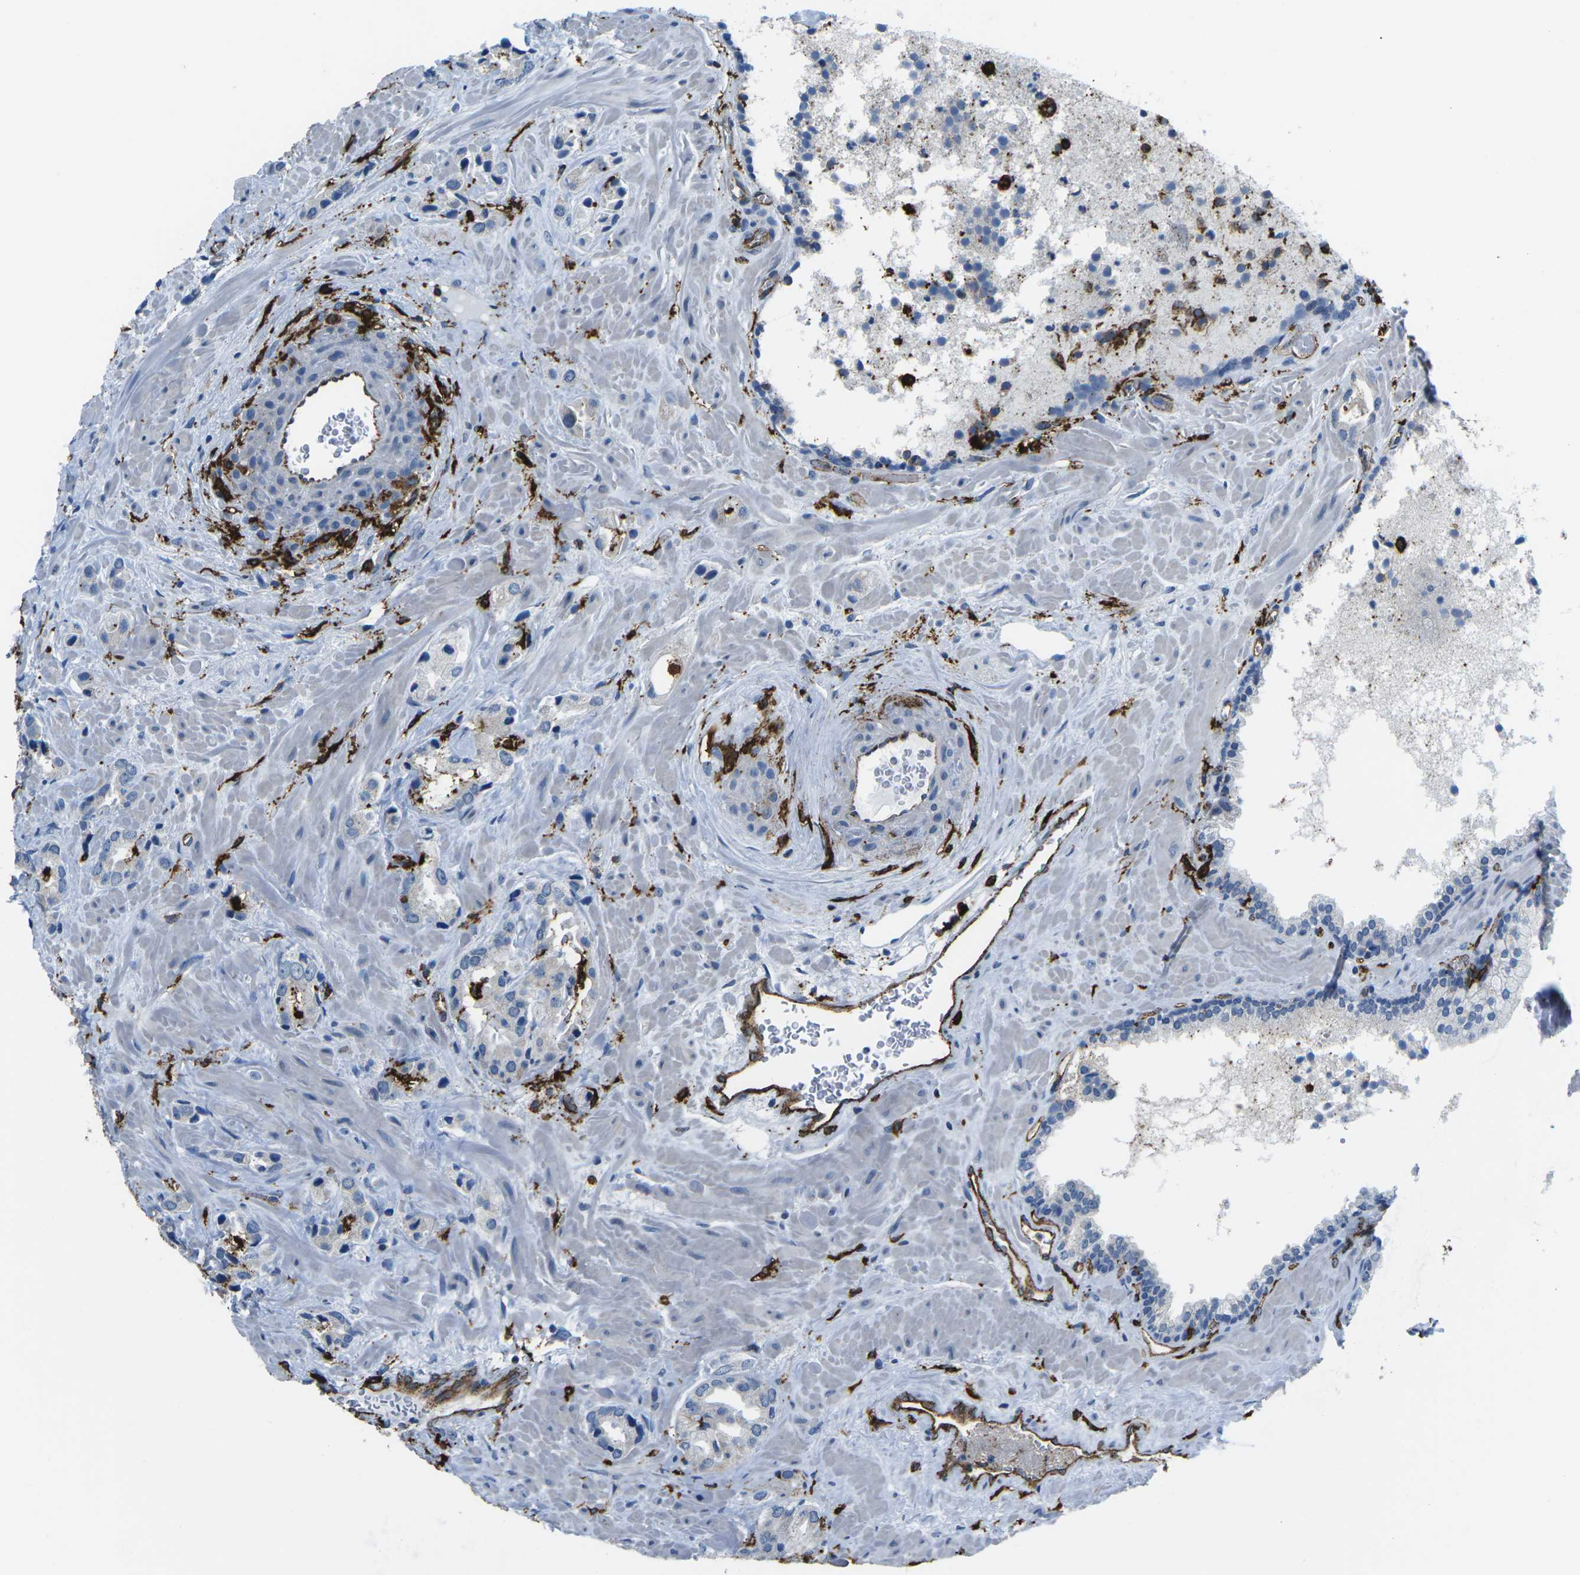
{"staining": {"intensity": "negative", "quantity": "none", "location": "none"}, "tissue": "prostate cancer", "cell_type": "Tumor cells", "image_type": "cancer", "snomed": [{"axis": "morphology", "description": "Adenocarcinoma, High grade"}, {"axis": "topography", "description": "Prostate"}], "caption": "The immunohistochemistry (IHC) photomicrograph has no significant expression in tumor cells of prostate adenocarcinoma (high-grade) tissue.", "gene": "PTPN1", "patient": {"sex": "male", "age": 64}}